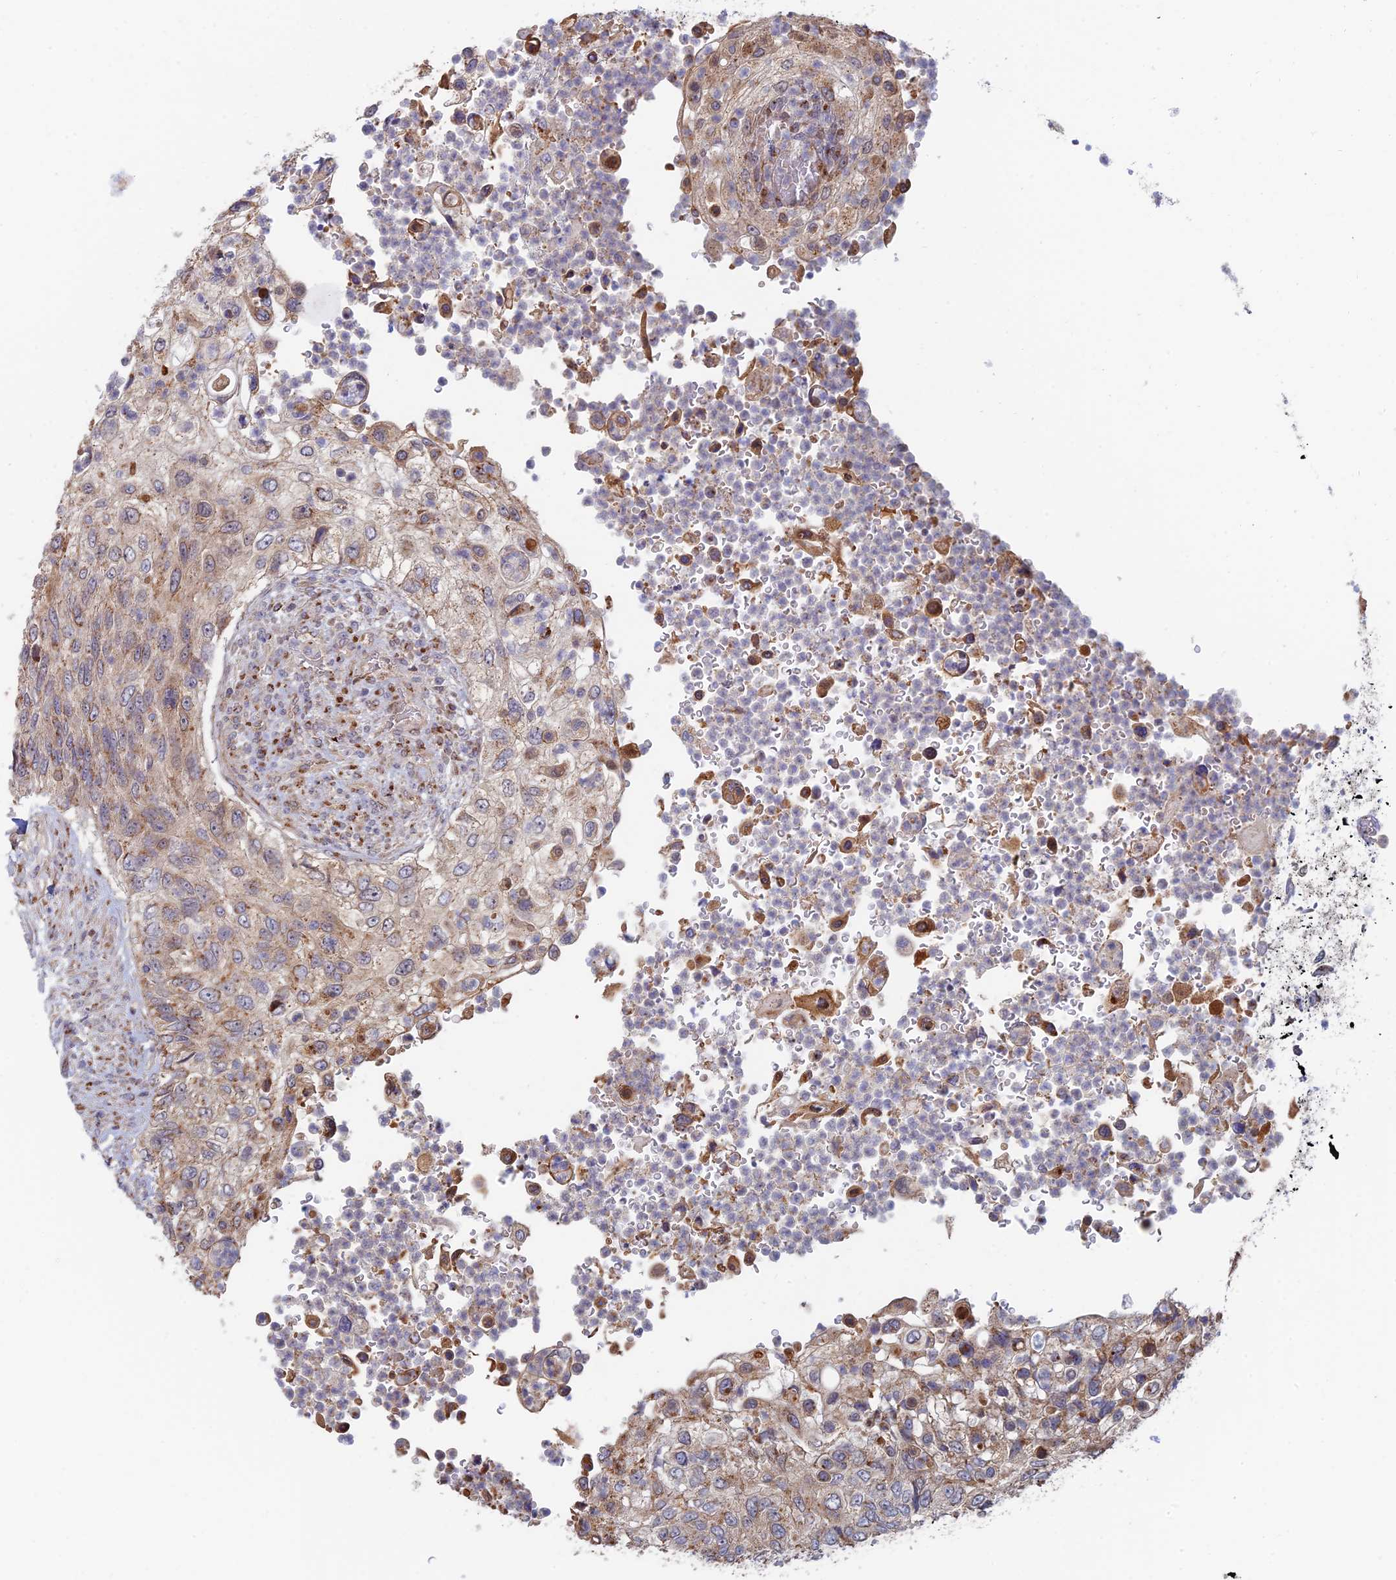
{"staining": {"intensity": "weak", "quantity": ">75%", "location": "cytoplasmic/membranous"}, "tissue": "urothelial cancer", "cell_type": "Tumor cells", "image_type": "cancer", "snomed": [{"axis": "morphology", "description": "Urothelial carcinoma, High grade"}, {"axis": "topography", "description": "Urinary bladder"}], "caption": "Protein analysis of urothelial cancer tissue demonstrates weak cytoplasmic/membranous positivity in about >75% of tumor cells.", "gene": "HS2ST1", "patient": {"sex": "female", "age": 60}}